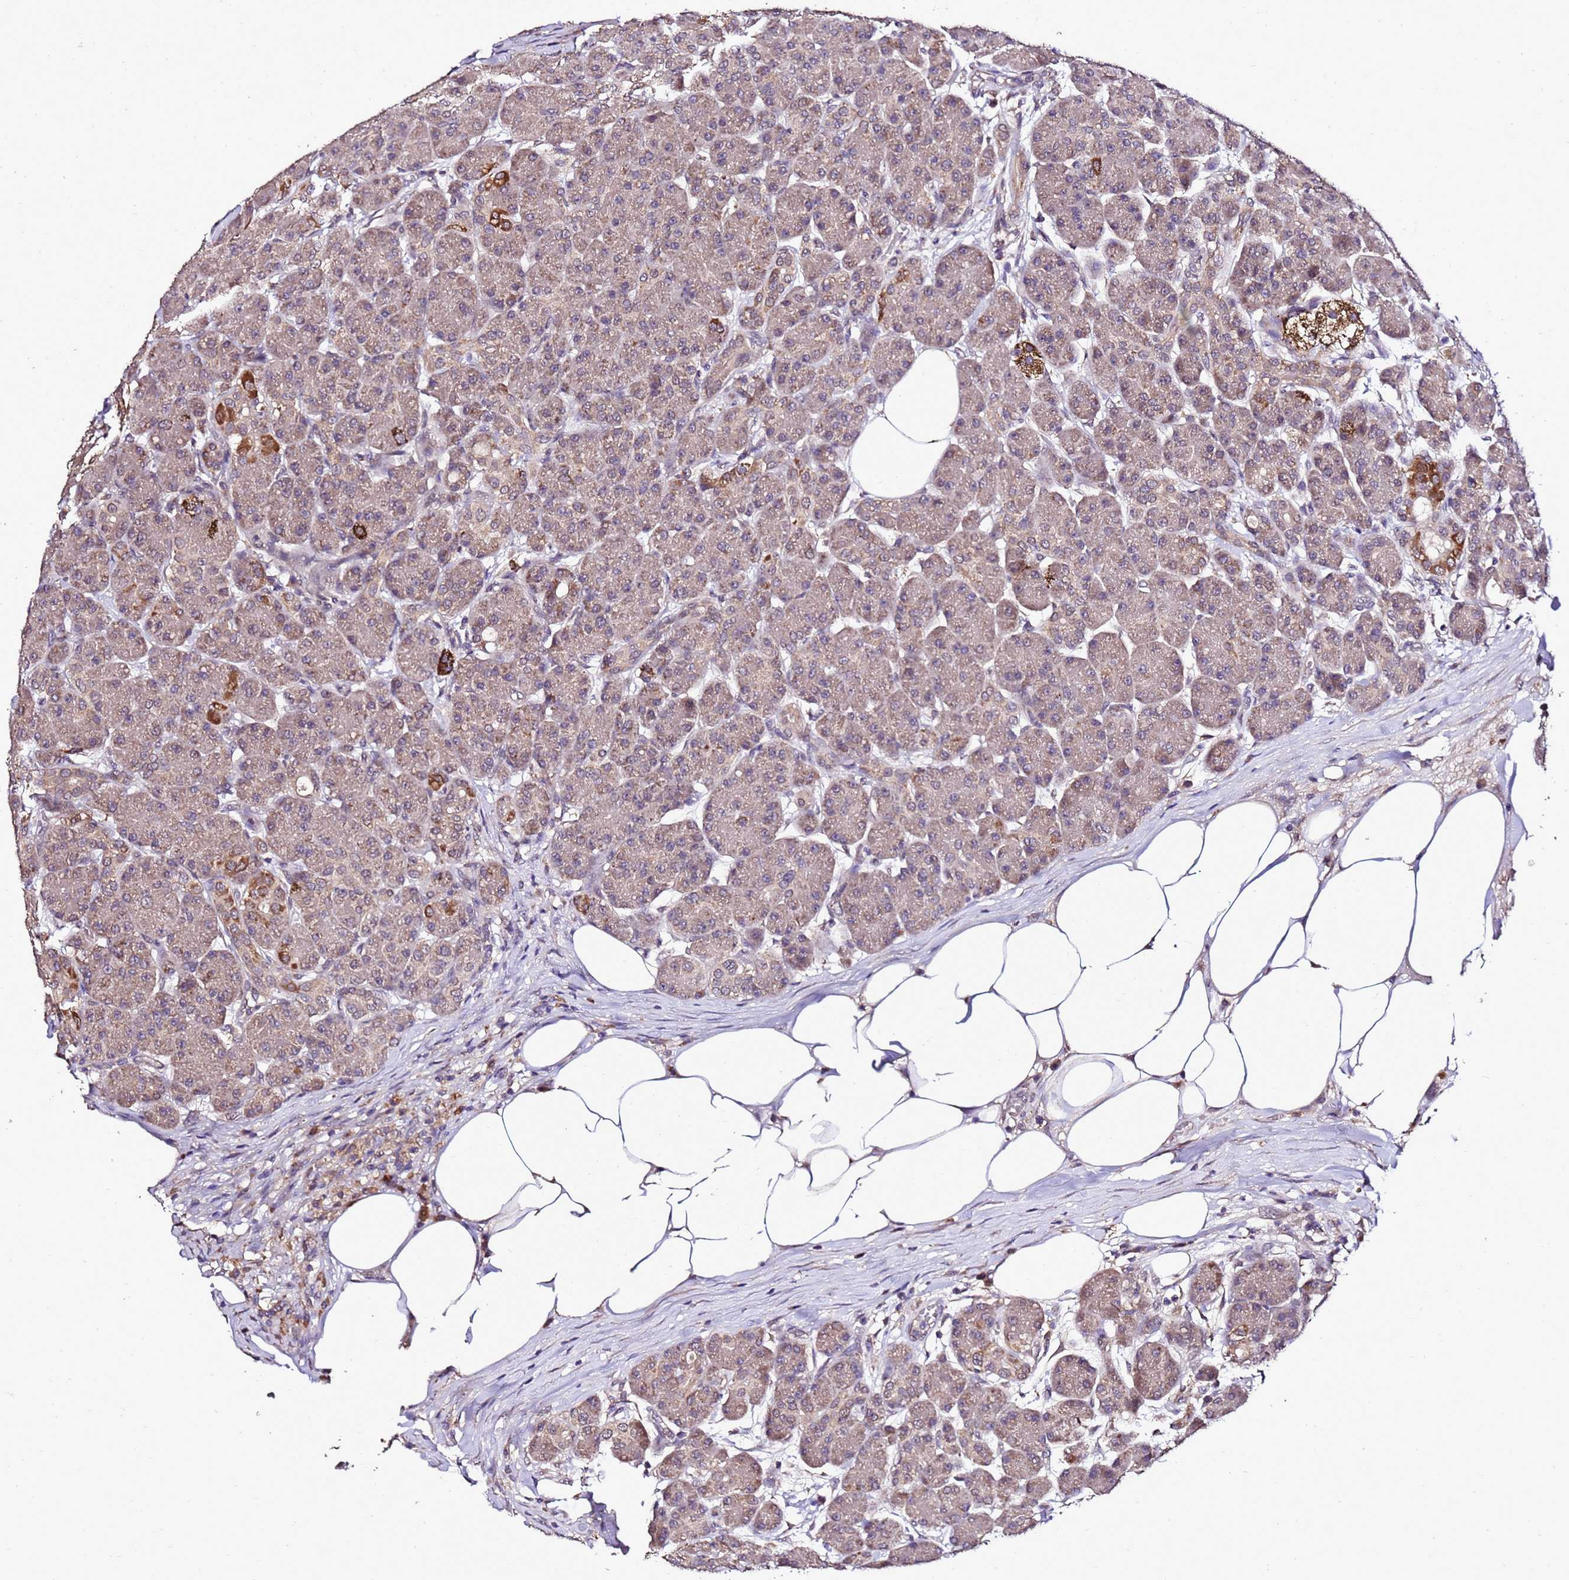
{"staining": {"intensity": "moderate", "quantity": "25%-75%", "location": "cytoplasmic/membranous"}, "tissue": "pancreas", "cell_type": "Exocrine glandular cells", "image_type": "normal", "snomed": [{"axis": "morphology", "description": "Normal tissue, NOS"}, {"axis": "topography", "description": "Pancreas"}], "caption": "An immunohistochemistry (IHC) histopathology image of unremarkable tissue is shown. Protein staining in brown highlights moderate cytoplasmic/membranous positivity in pancreas within exocrine glandular cells. (DAB = brown stain, brightfield microscopy at high magnification).", "gene": "ZNF329", "patient": {"sex": "male", "age": 63}}